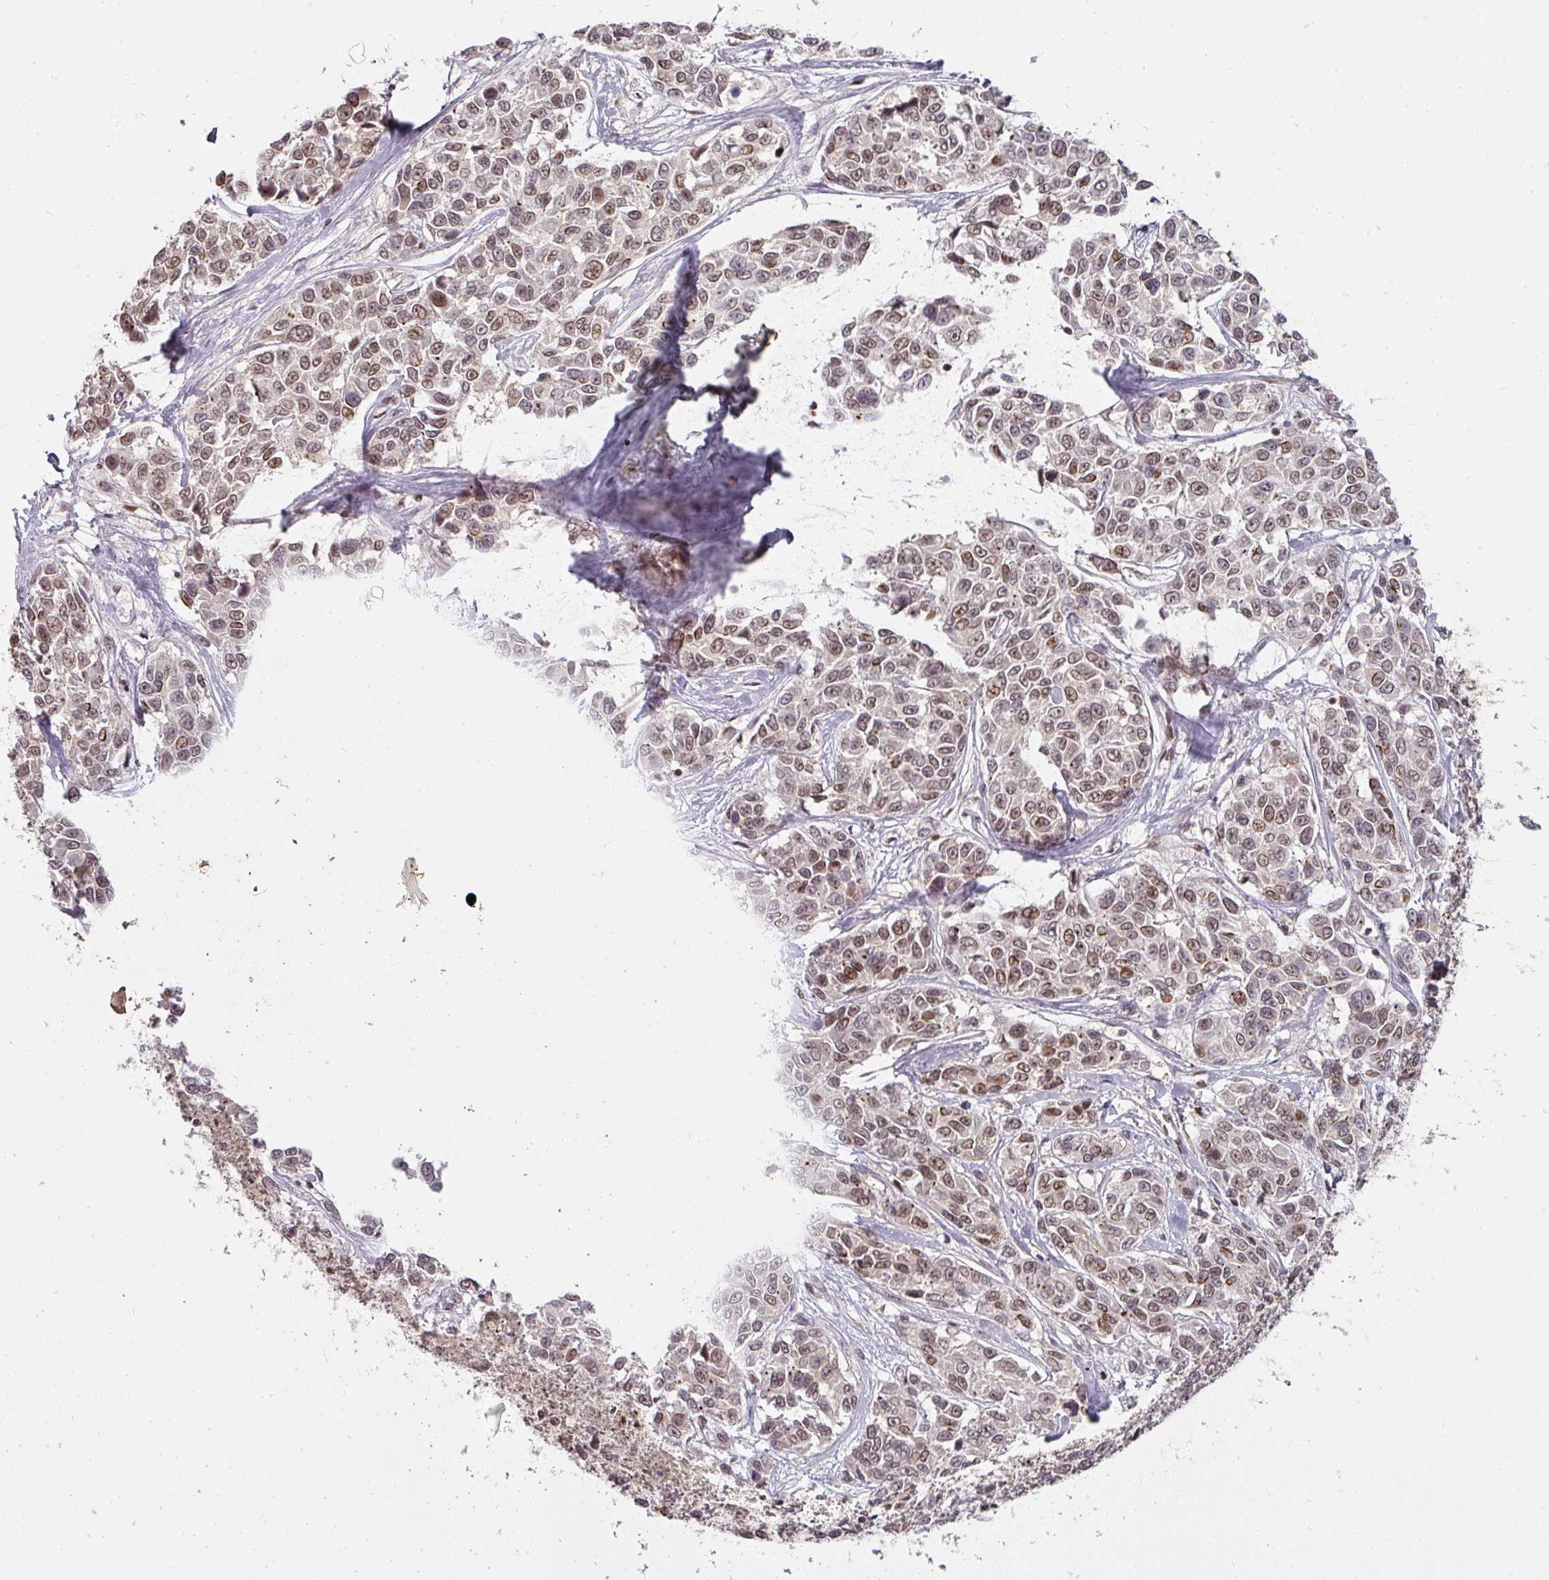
{"staining": {"intensity": "moderate", "quantity": ">75%", "location": "nuclear"}, "tissue": "melanoma", "cell_type": "Tumor cells", "image_type": "cancer", "snomed": [{"axis": "morphology", "description": "Malignant melanoma, NOS"}, {"axis": "topography", "description": "Skin"}], "caption": "Tumor cells reveal moderate nuclear positivity in about >75% of cells in melanoma.", "gene": "GPRIN2", "patient": {"sex": "female", "age": 66}}